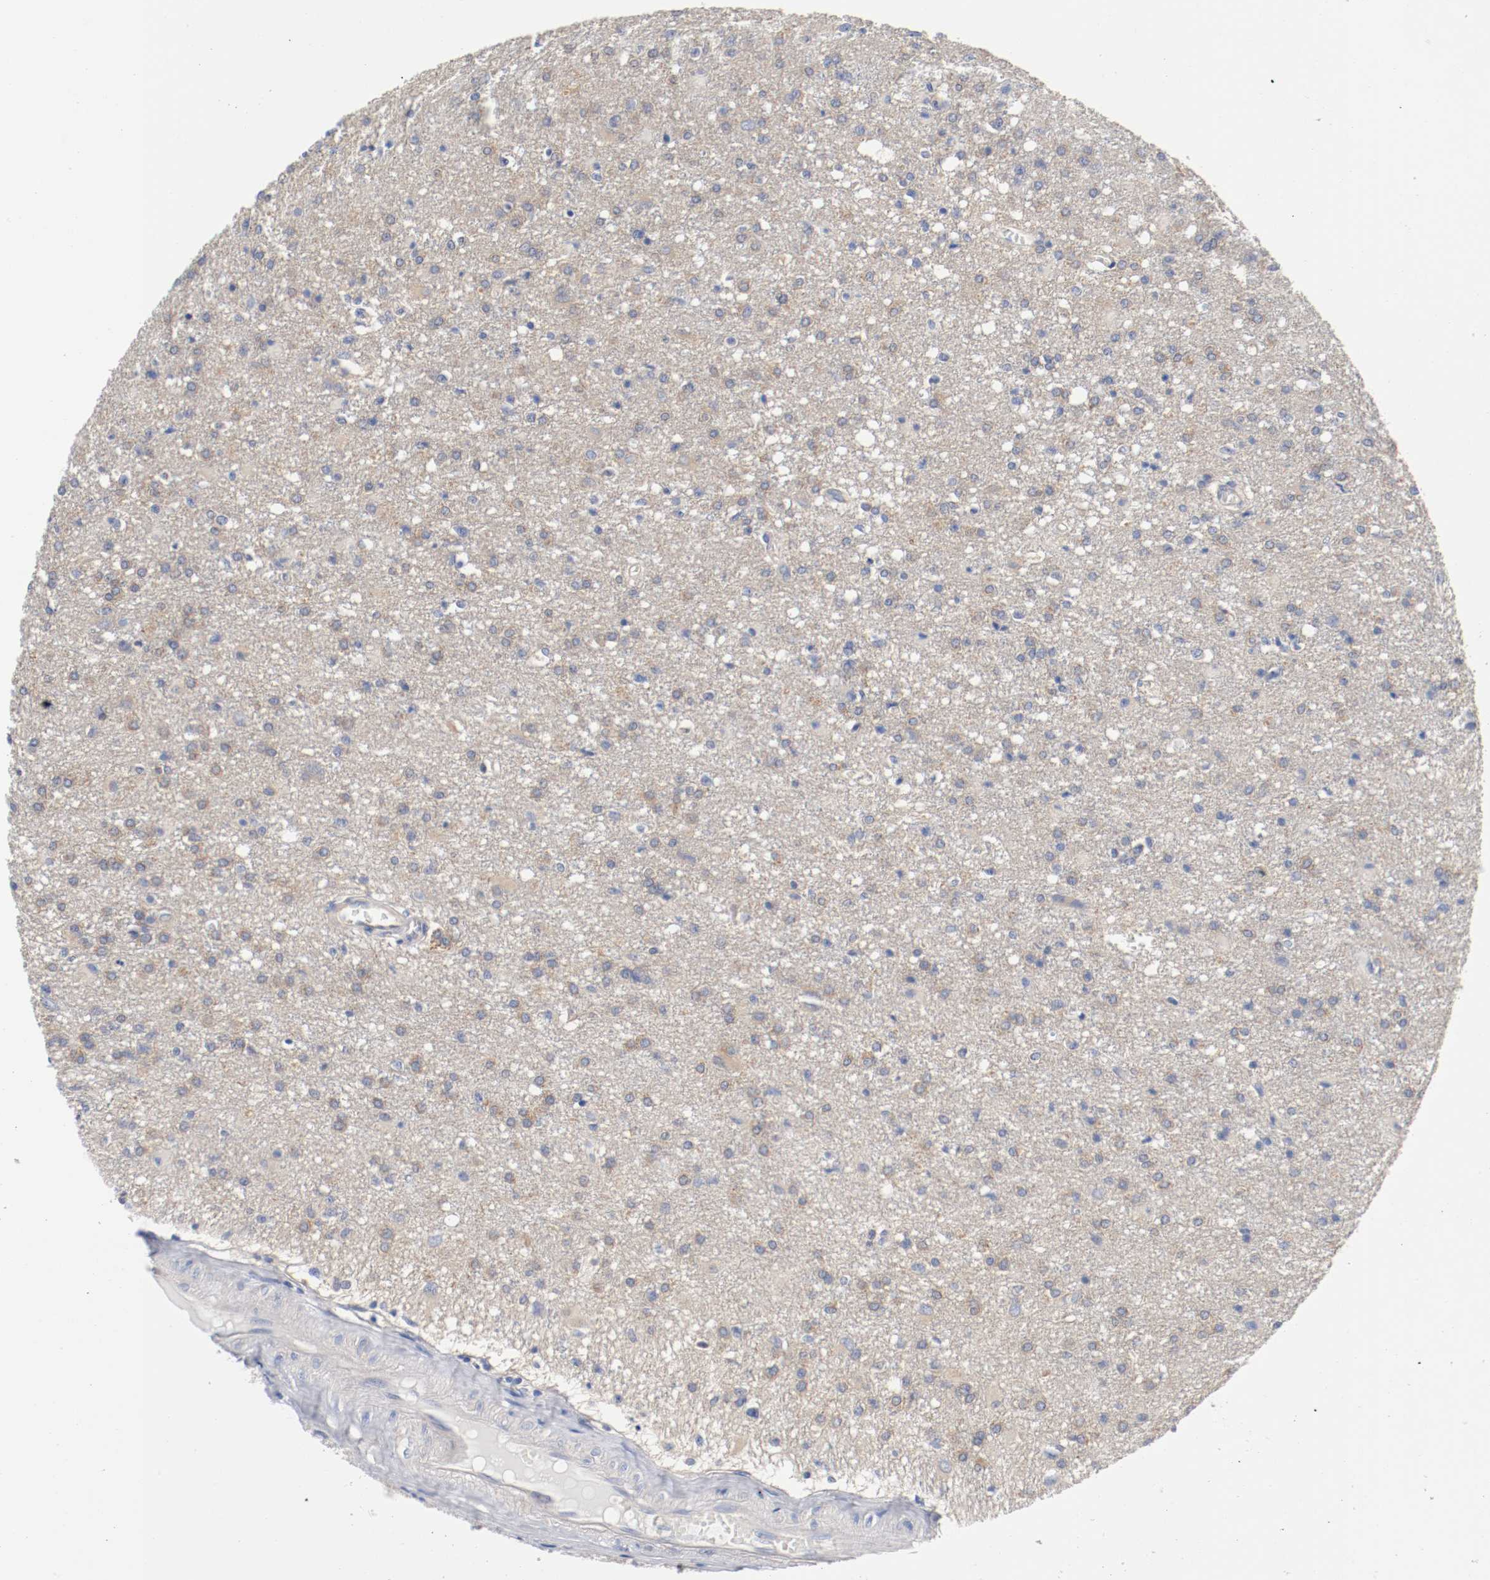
{"staining": {"intensity": "weak", "quantity": "25%-75%", "location": "cytoplasmic/membranous"}, "tissue": "glioma", "cell_type": "Tumor cells", "image_type": "cancer", "snomed": [{"axis": "morphology", "description": "Glioma, malignant, High grade"}, {"axis": "topography", "description": "Cerebral cortex"}], "caption": "A high-resolution histopathology image shows immunohistochemistry staining of malignant high-grade glioma, which demonstrates weak cytoplasmic/membranous positivity in about 25%-75% of tumor cells. The staining was performed using DAB (3,3'-diaminobenzidine) to visualize the protein expression in brown, while the nuclei were stained in blue with hematoxylin (Magnification: 20x).", "gene": "HGS", "patient": {"sex": "male", "age": 76}}